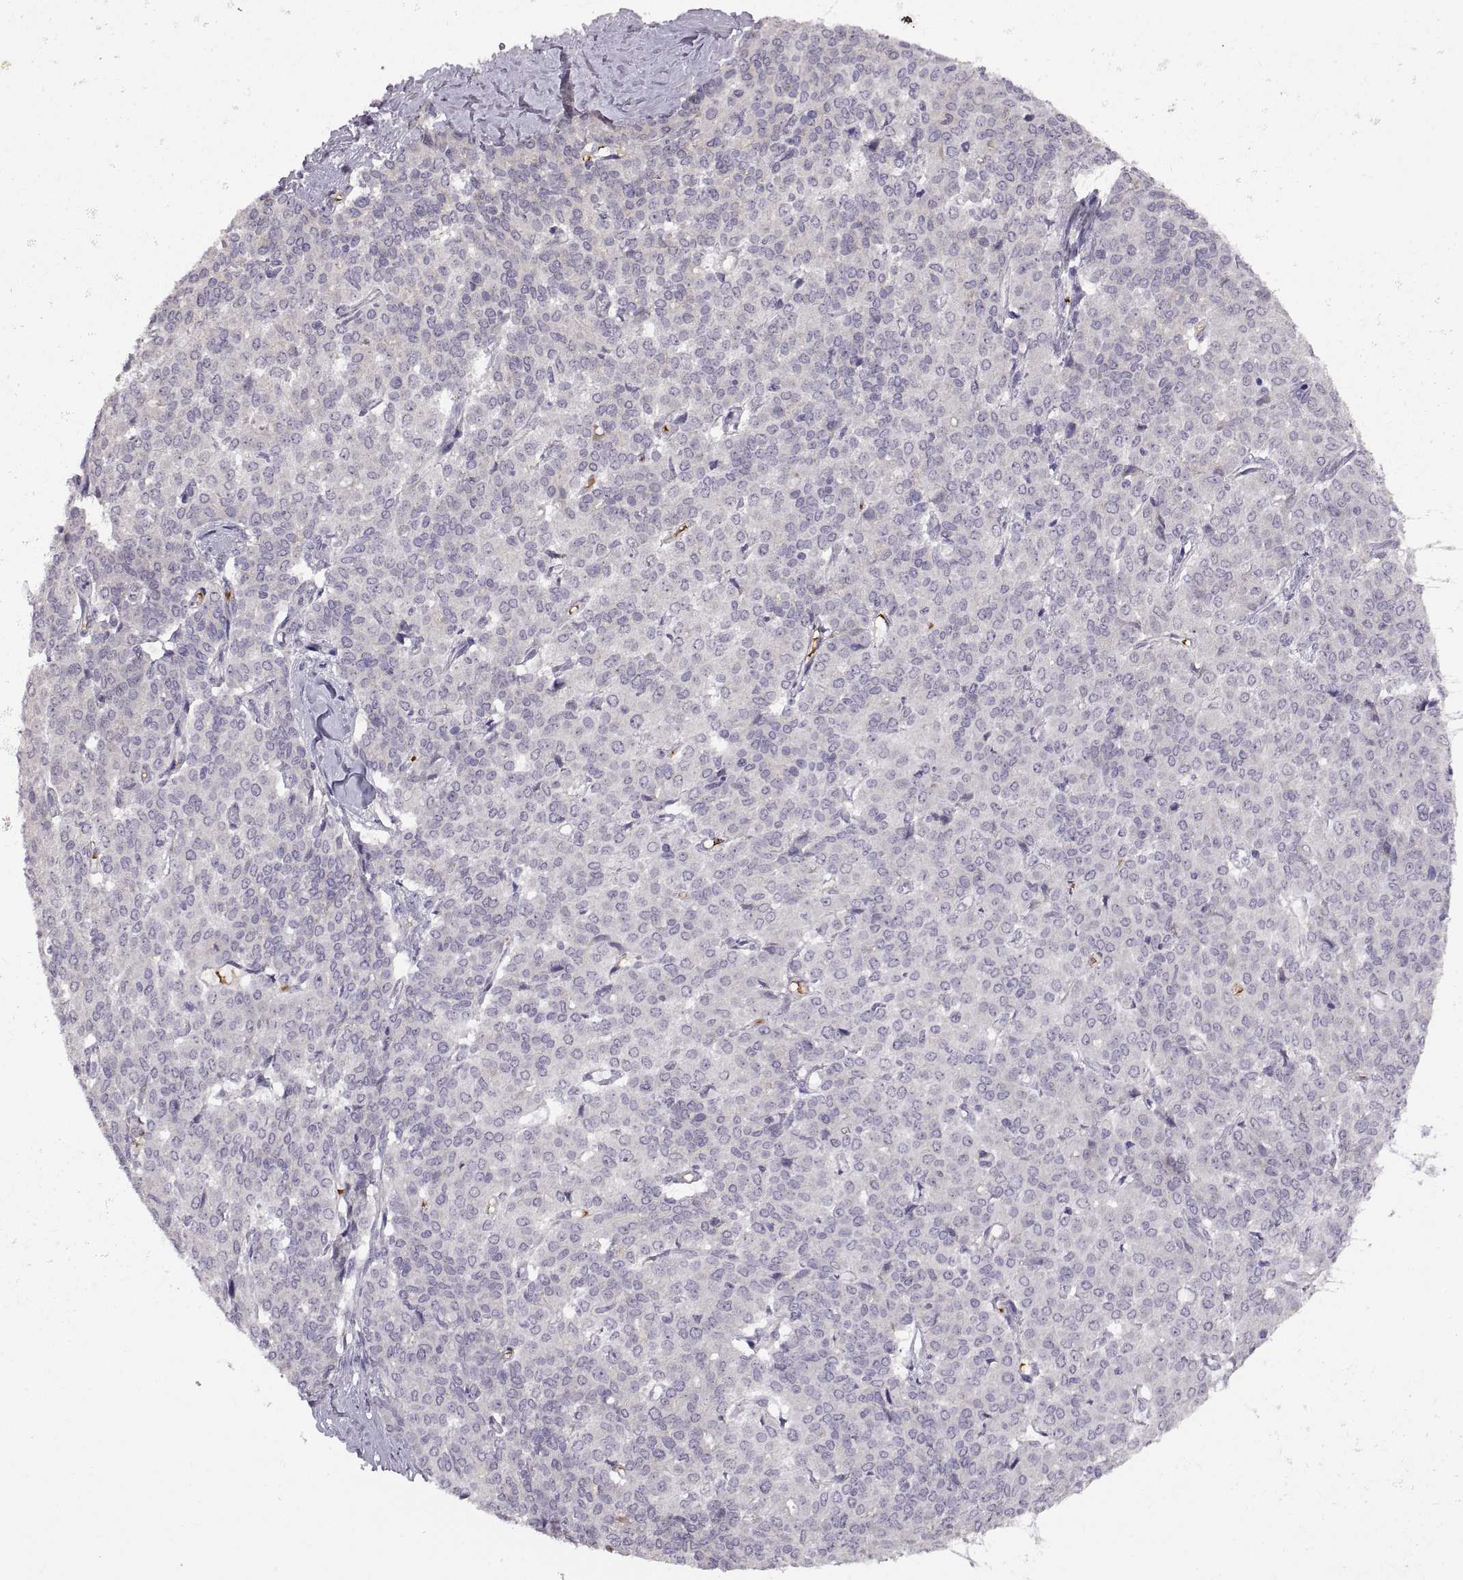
{"staining": {"intensity": "negative", "quantity": "none", "location": "none"}, "tissue": "liver cancer", "cell_type": "Tumor cells", "image_type": "cancer", "snomed": [{"axis": "morphology", "description": "Cholangiocarcinoma"}, {"axis": "topography", "description": "Liver"}], "caption": "Tumor cells show no significant protein positivity in liver cancer (cholangiocarcinoma). Nuclei are stained in blue.", "gene": "MEIOC", "patient": {"sex": "female", "age": 47}}